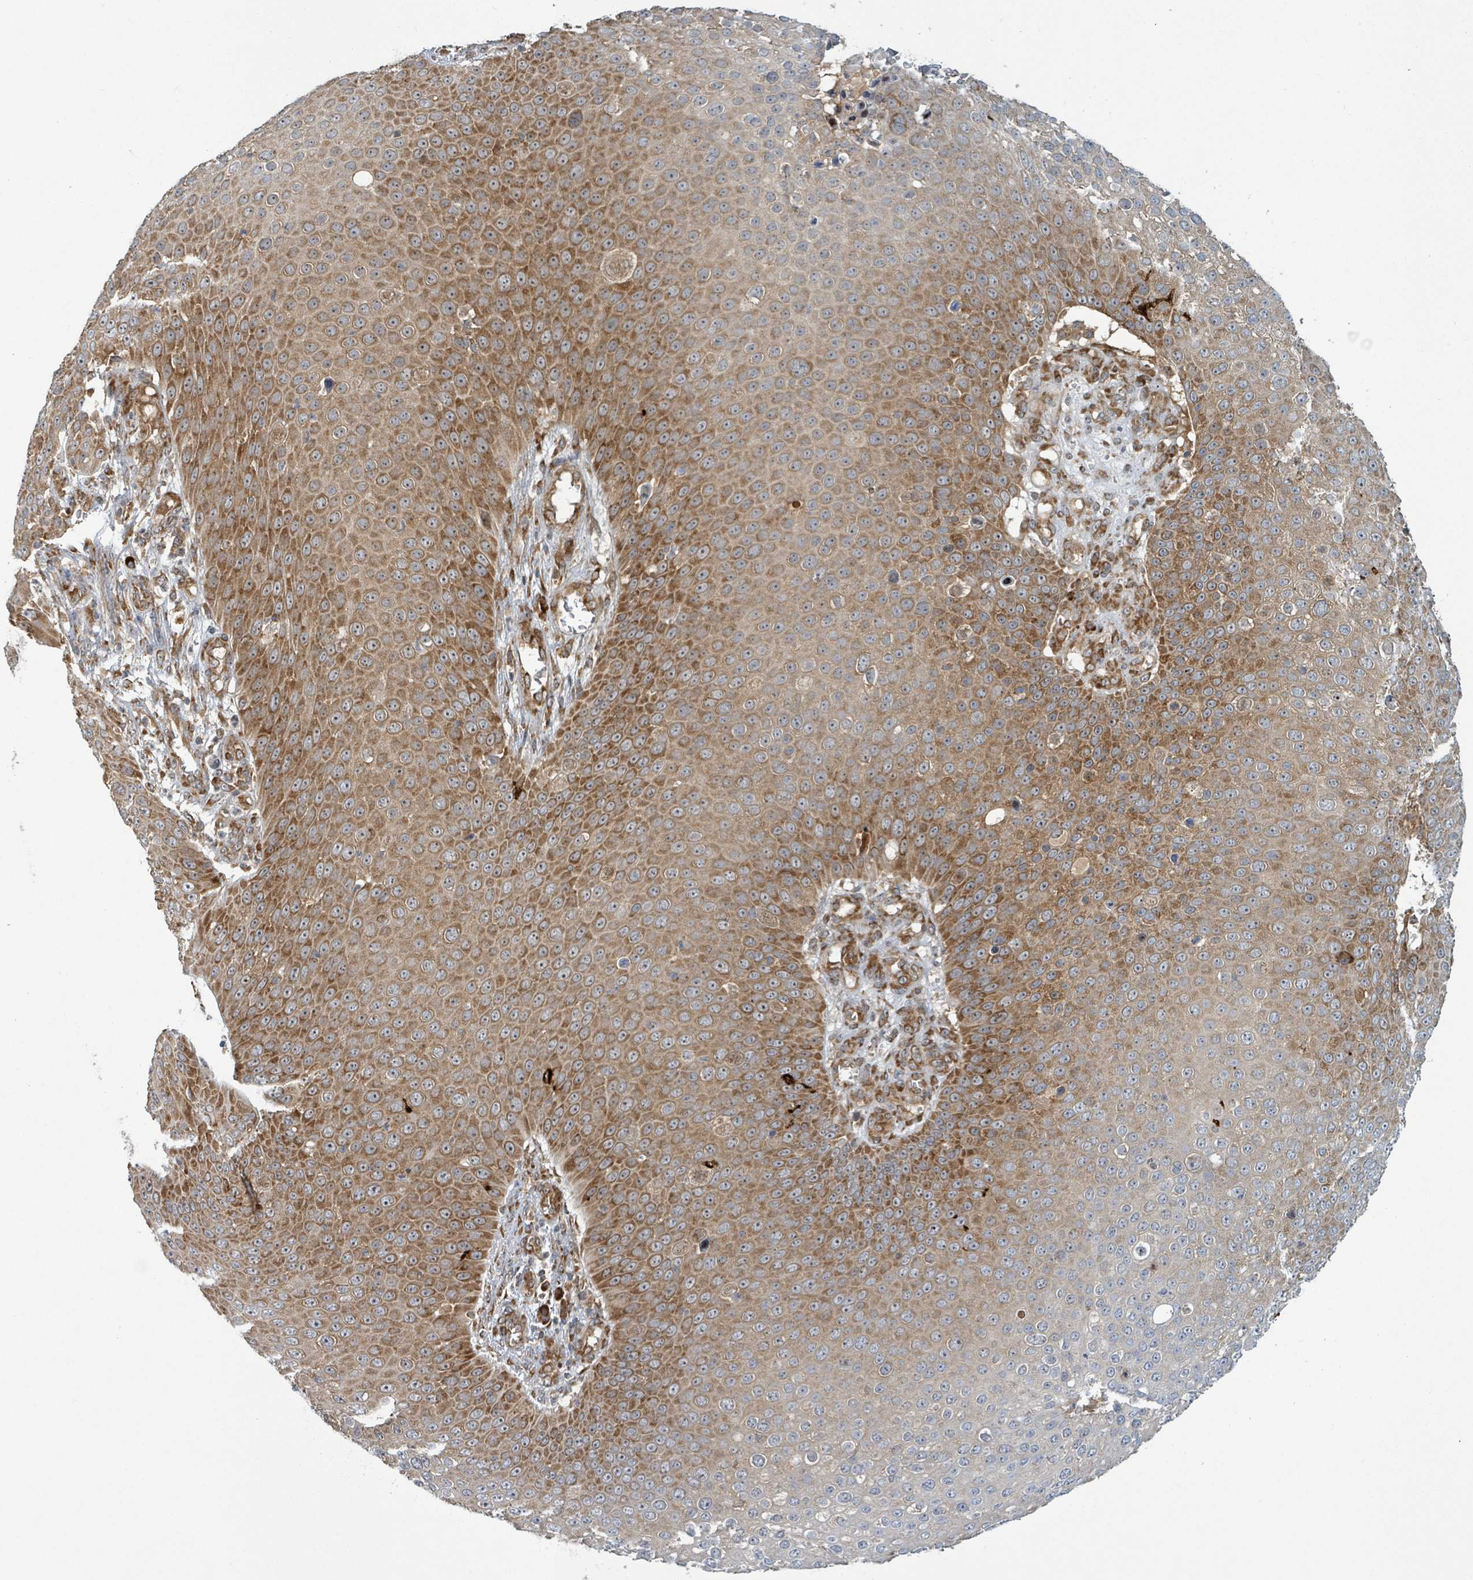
{"staining": {"intensity": "moderate", "quantity": ">75%", "location": "cytoplasmic/membranous,nuclear"}, "tissue": "skin cancer", "cell_type": "Tumor cells", "image_type": "cancer", "snomed": [{"axis": "morphology", "description": "Squamous cell carcinoma, NOS"}, {"axis": "topography", "description": "Skin"}], "caption": "A photomicrograph showing moderate cytoplasmic/membranous and nuclear expression in about >75% of tumor cells in skin squamous cell carcinoma, as visualized by brown immunohistochemical staining.", "gene": "OR51E1", "patient": {"sex": "male", "age": 71}}